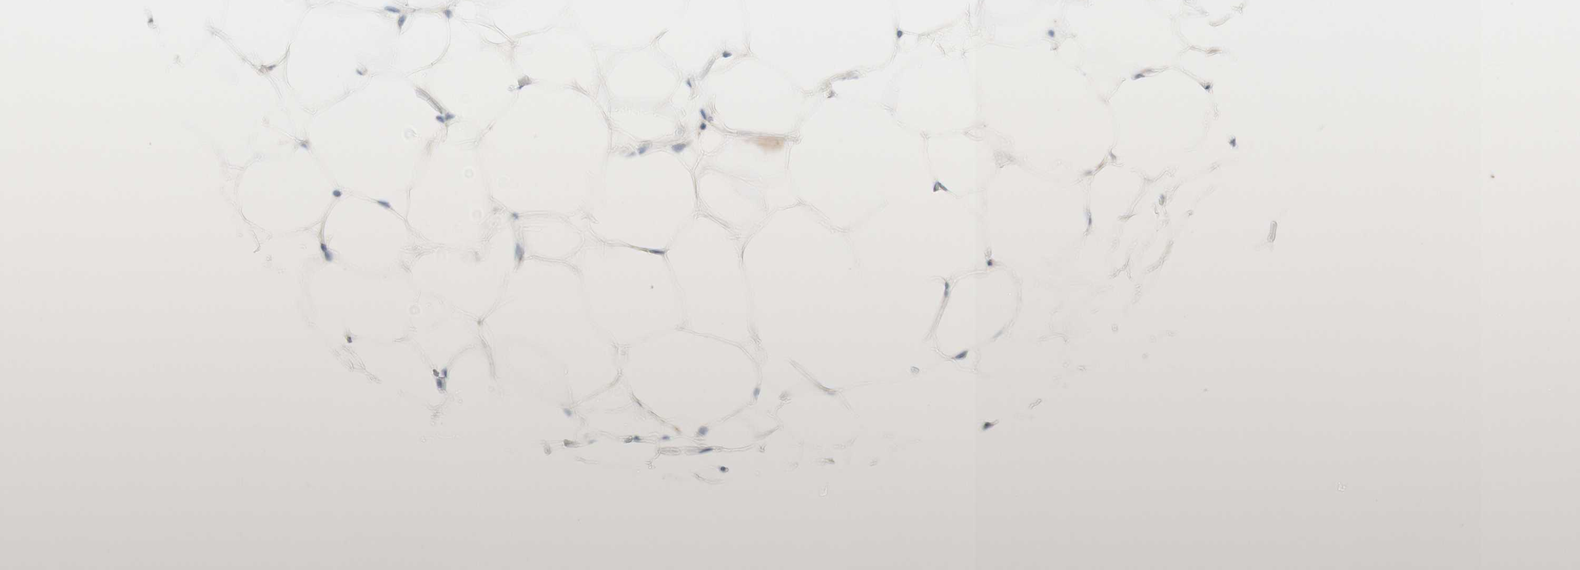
{"staining": {"intensity": "negative", "quantity": "none", "location": "none"}, "tissue": "adipose tissue", "cell_type": "Adipocytes", "image_type": "normal", "snomed": [{"axis": "morphology", "description": "Normal tissue, NOS"}, {"axis": "topography", "description": "Breast"}, {"axis": "topography", "description": "Adipose tissue"}], "caption": "Micrograph shows no significant protein expression in adipocytes of normal adipose tissue. The staining was performed using DAB to visualize the protein expression in brown, while the nuclei were stained in blue with hematoxylin (Magnification: 20x).", "gene": "CD63", "patient": {"sex": "female", "age": 25}}